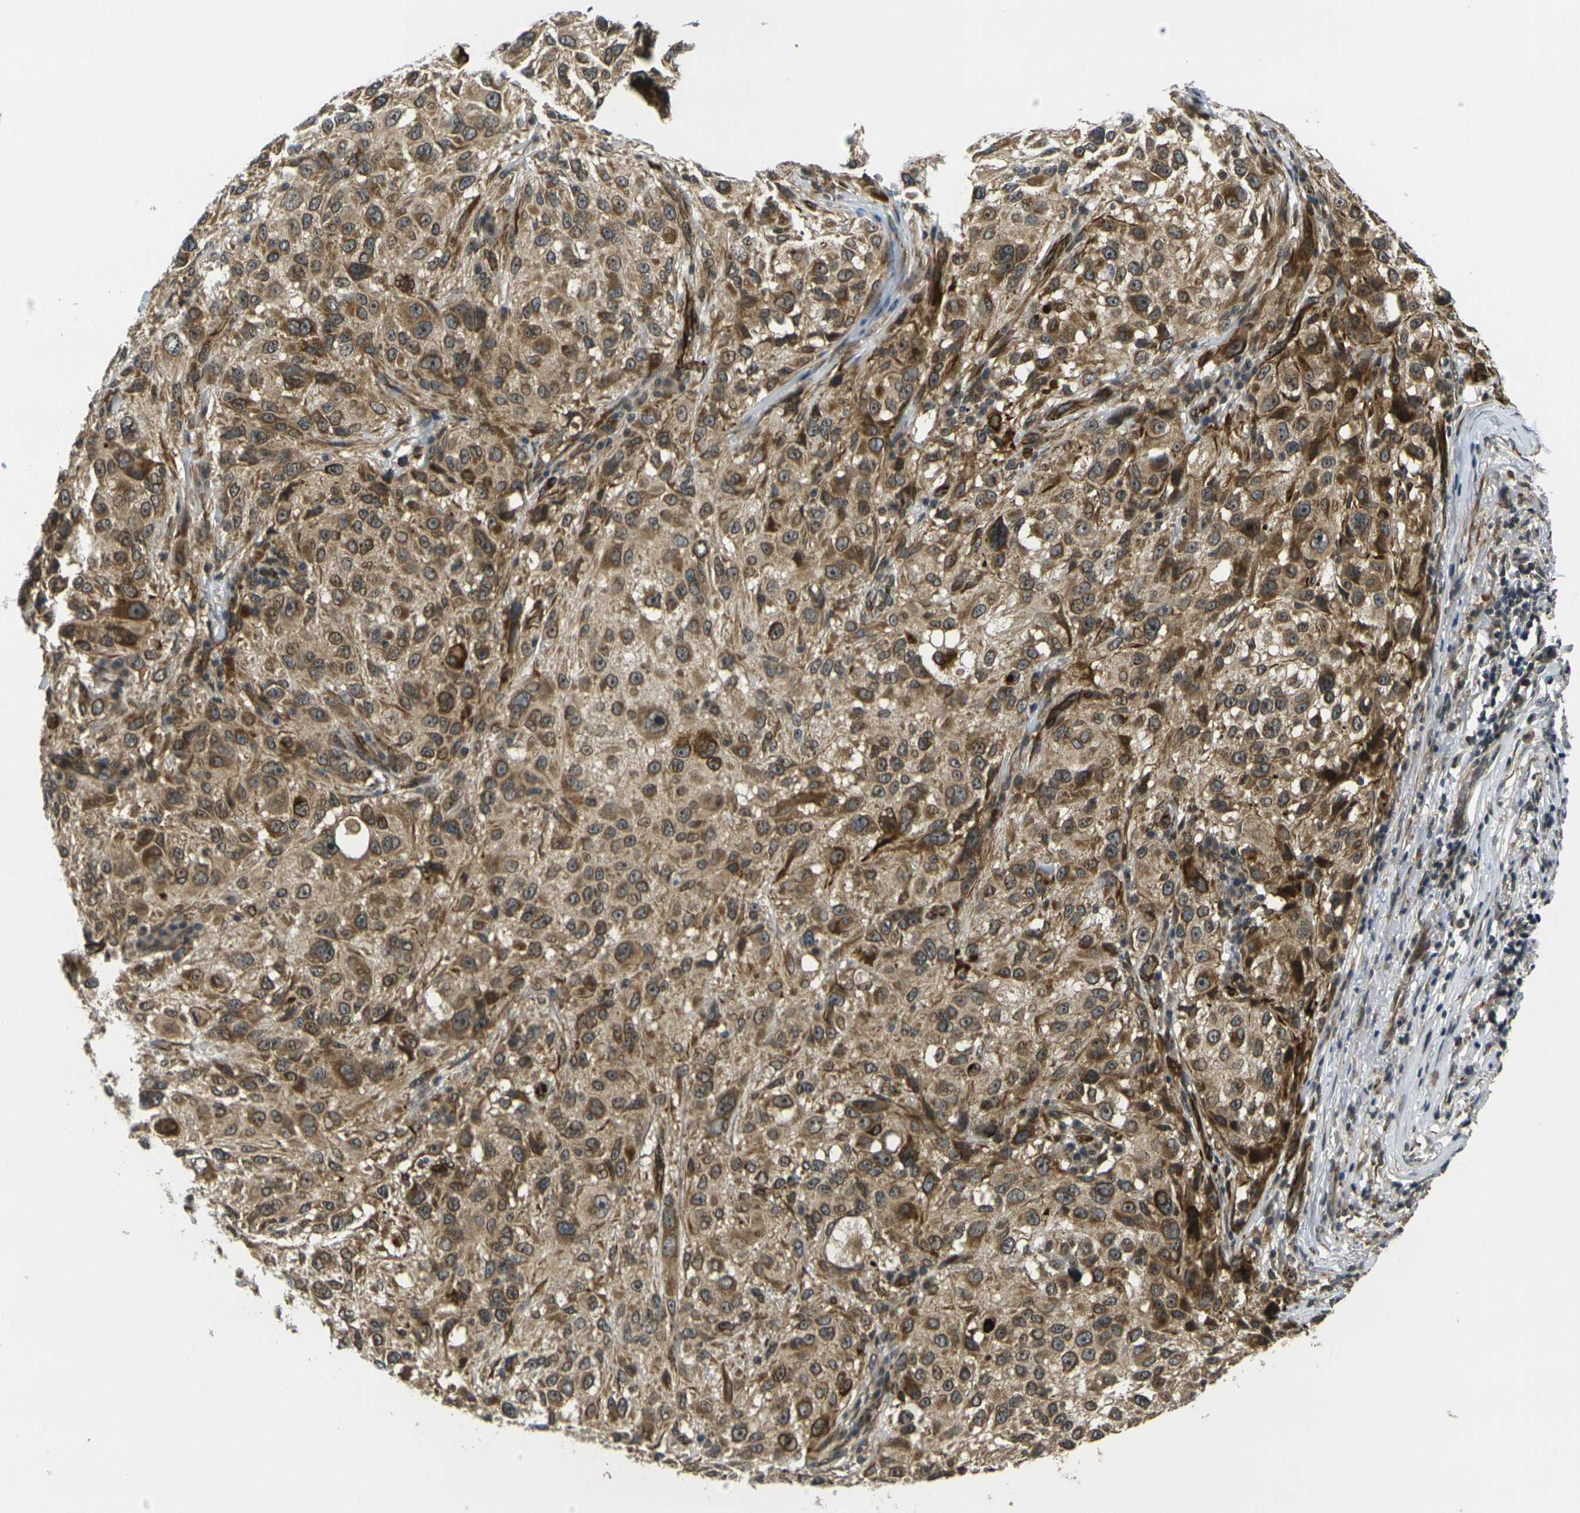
{"staining": {"intensity": "weak", "quantity": ">75%", "location": "cytoplasmic/membranous"}, "tissue": "melanoma", "cell_type": "Tumor cells", "image_type": "cancer", "snomed": [{"axis": "morphology", "description": "Necrosis, NOS"}, {"axis": "morphology", "description": "Malignant melanoma, NOS"}, {"axis": "topography", "description": "Skin"}], "caption": "Weak cytoplasmic/membranous staining is present in about >75% of tumor cells in malignant melanoma. The protein is shown in brown color, while the nuclei are stained blue.", "gene": "FUT11", "patient": {"sex": "female", "age": 87}}